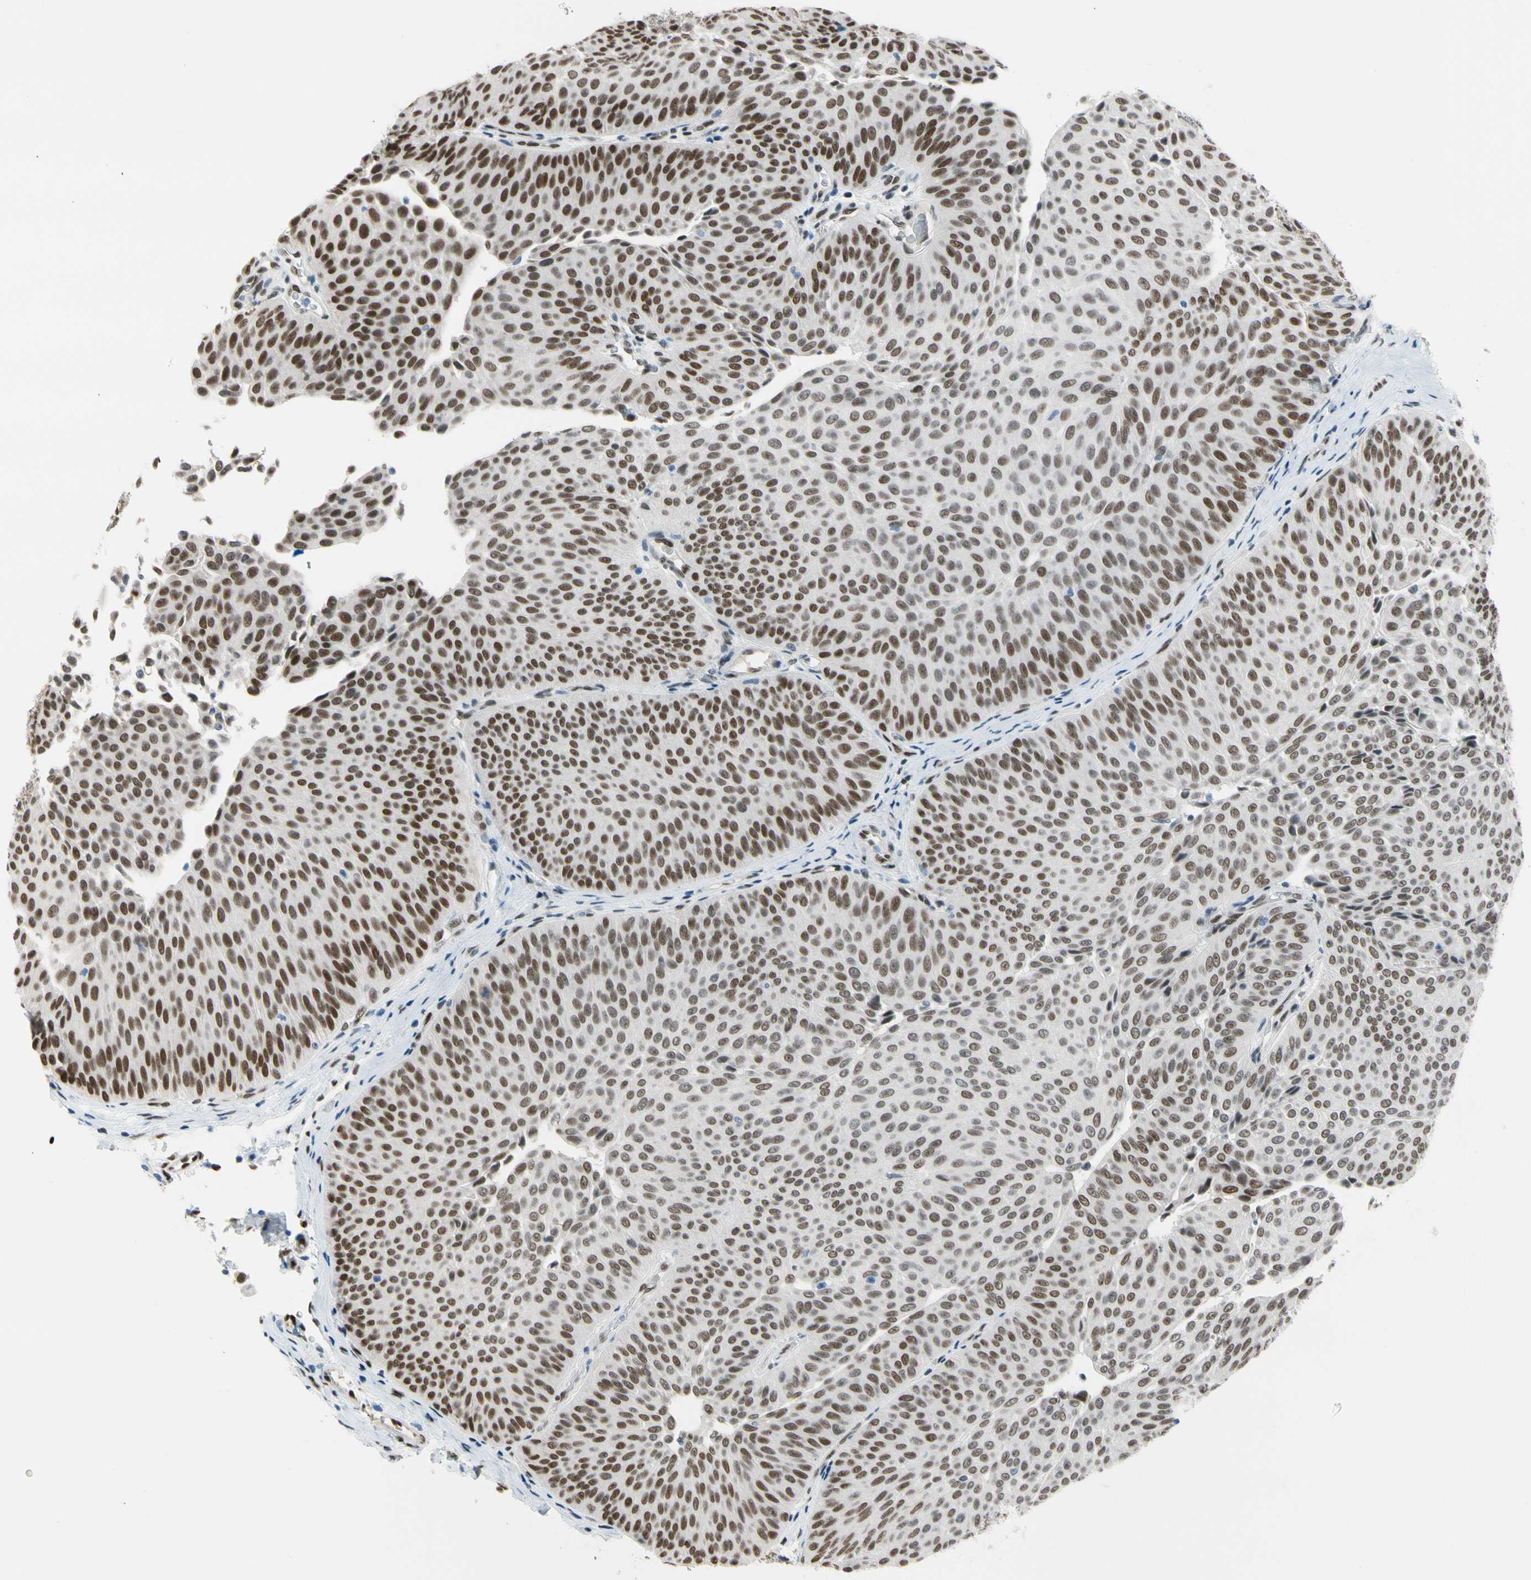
{"staining": {"intensity": "moderate", "quantity": ">75%", "location": "nuclear"}, "tissue": "urothelial cancer", "cell_type": "Tumor cells", "image_type": "cancer", "snomed": [{"axis": "morphology", "description": "Urothelial carcinoma, Low grade"}, {"axis": "topography", "description": "Urinary bladder"}], "caption": "Immunohistochemistry (IHC) staining of urothelial cancer, which demonstrates medium levels of moderate nuclear staining in approximately >75% of tumor cells indicating moderate nuclear protein expression. The staining was performed using DAB (3,3'-diaminobenzidine) (brown) for protein detection and nuclei were counterstained in hematoxylin (blue).", "gene": "NFIA", "patient": {"sex": "female", "age": 60}}